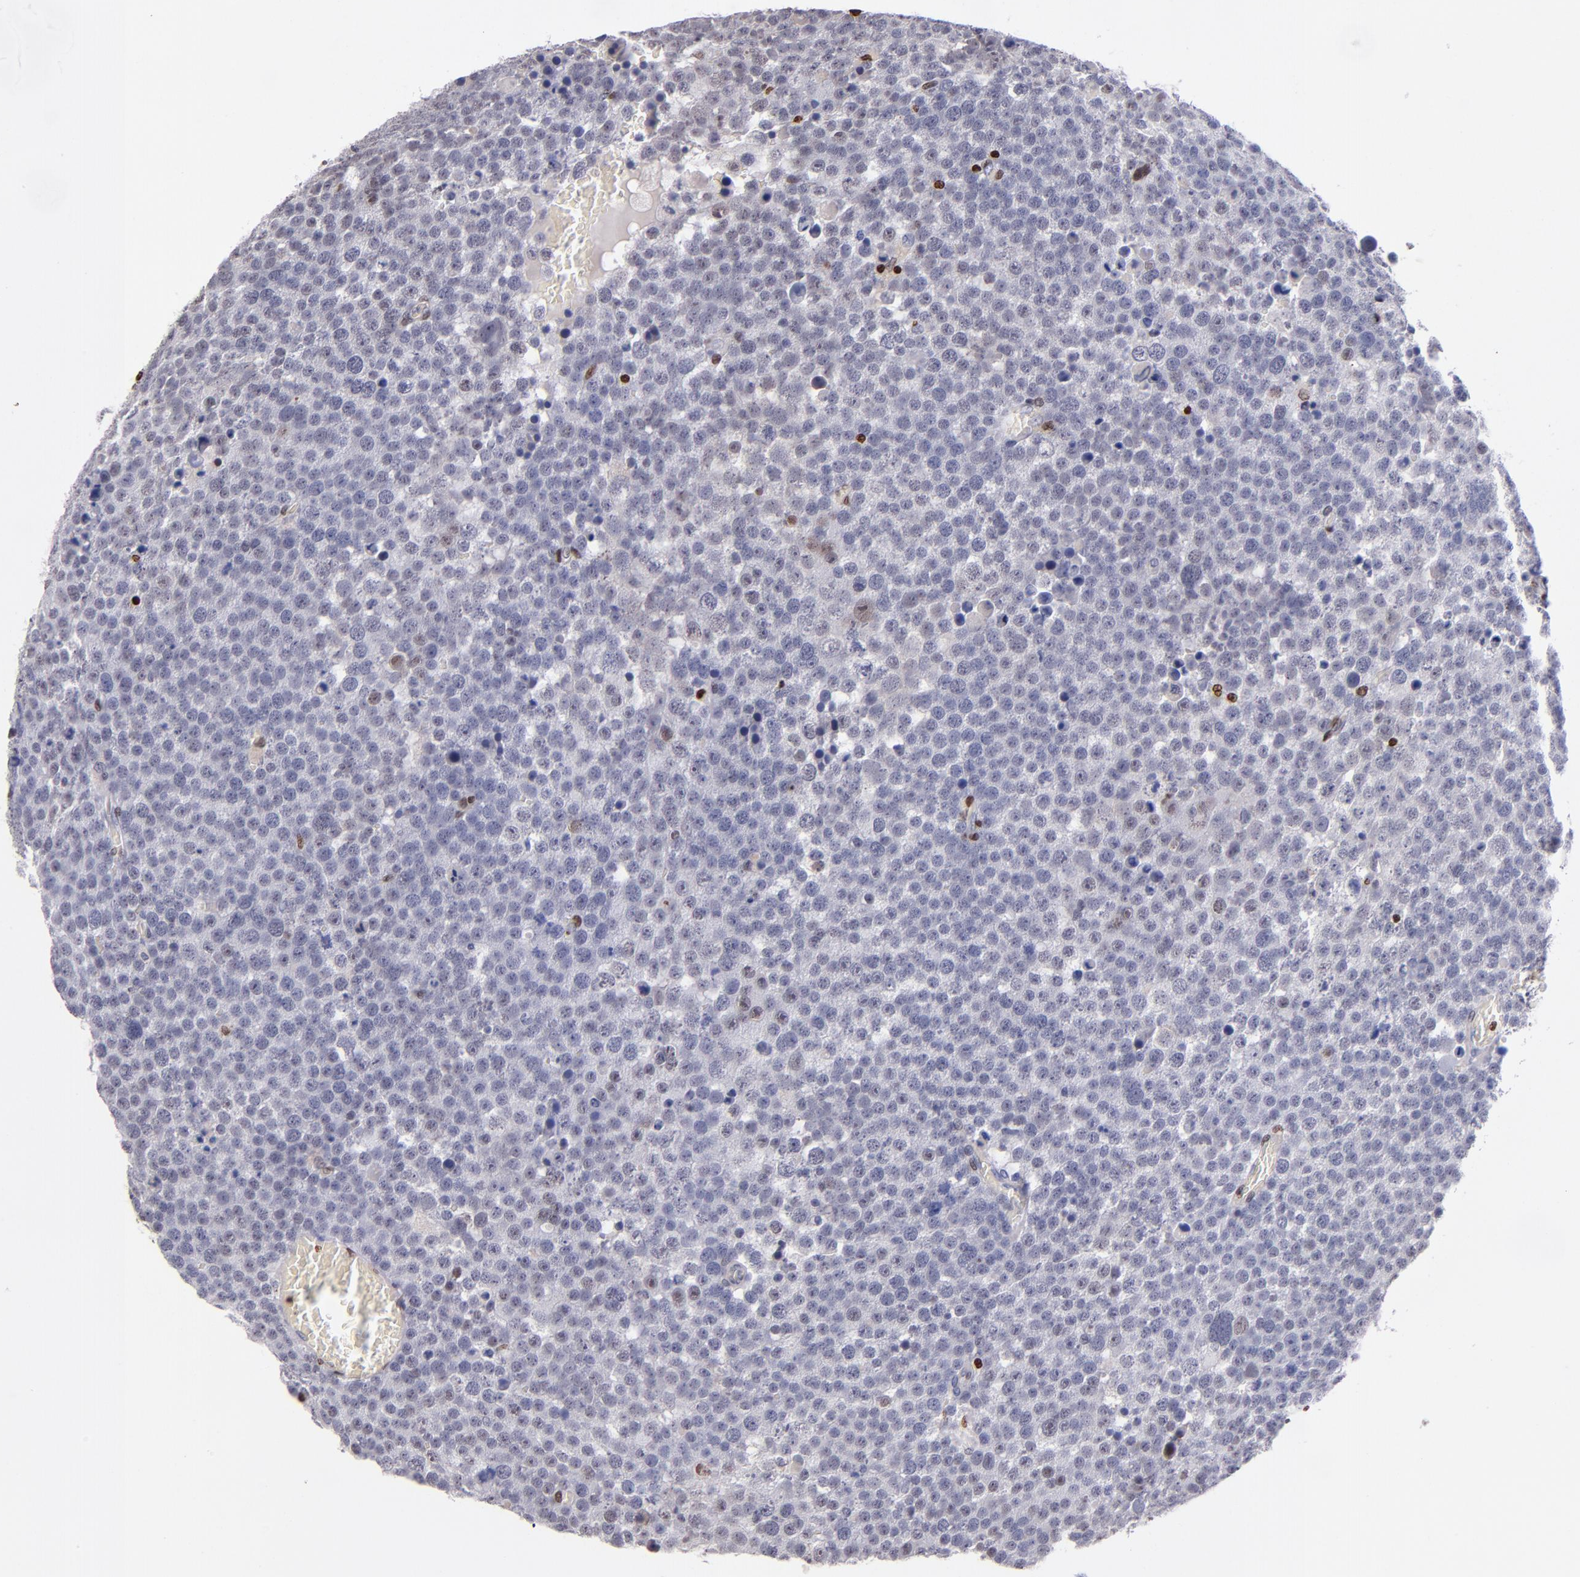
{"staining": {"intensity": "negative", "quantity": "none", "location": "none"}, "tissue": "testis cancer", "cell_type": "Tumor cells", "image_type": "cancer", "snomed": [{"axis": "morphology", "description": "Seminoma, NOS"}, {"axis": "topography", "description": "Testis"}], "caption": "Immunohistochemistry (IHC) of human testis cancer shows no staining in tumor cells. (DAB (3,3'-diaminobenzidine) IHC with hematoxylin counter stain).", "gene": "CDKL5", "patient": {"sex": "male", "age": 71}}